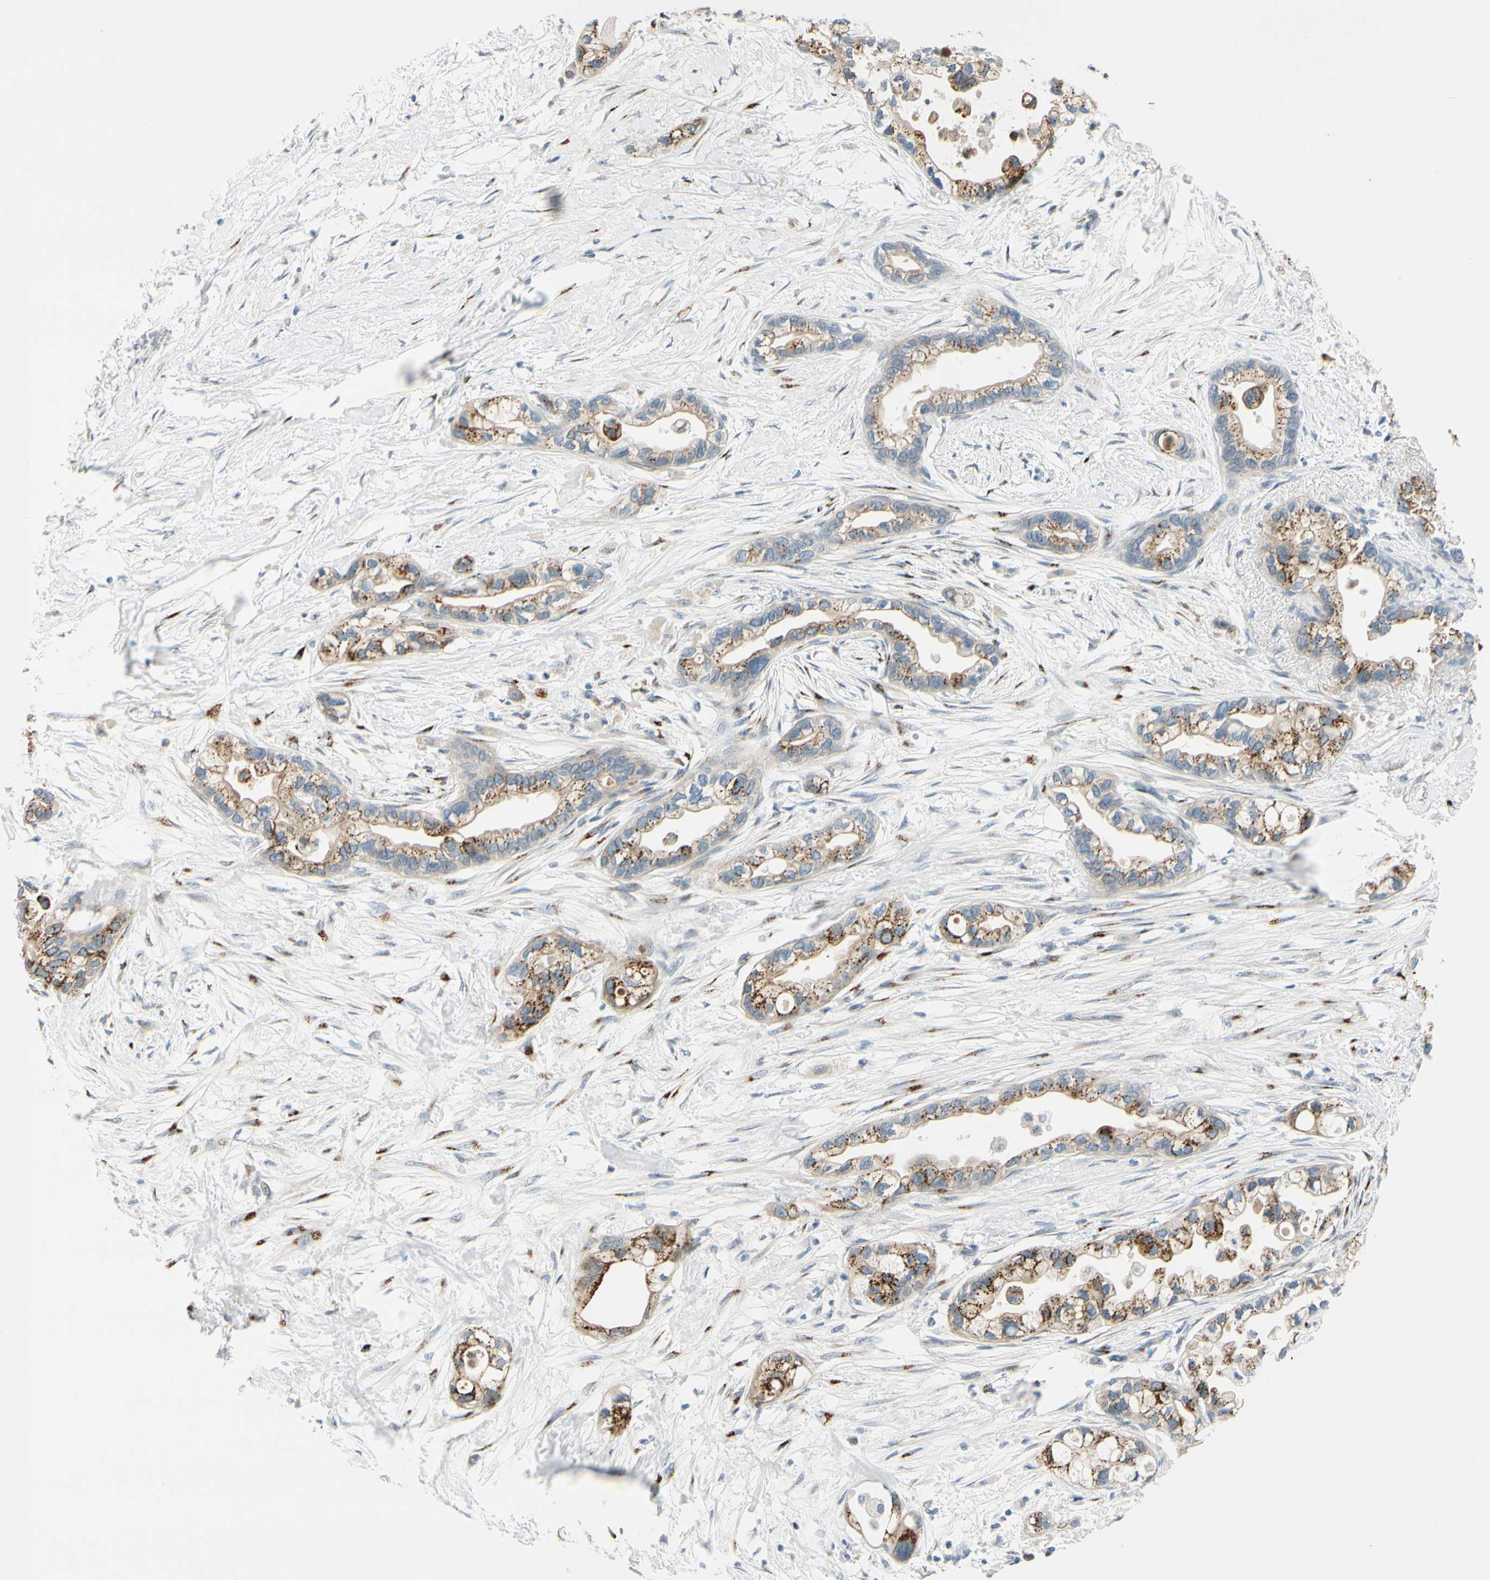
{"staining": {"intensity": "strong", "quantity": ">75%", "location": "cytoplasmic/membranous"}, "tissue": "pancreatic cancer", "cell_type": "Tumor cells", "image_type": "cancer", "snomed": [{"axis": "morphology", "description": "Adenocarcinoma, NOS"}, {"axis": "topography", "description": "Pancreas"}], "caption": "Pancreatic cancer (adenocarcinoma) was stained to show a protein in brown. There is high levels of strong cytoplasmic/membranous staining in about >75% of tumor cells. (DAB (3,3'-diaminobenzidine) IHC with brightfield microscopy, high magnification).", "gene": "GALNT5", "patient": {"sex": "female", "age": 77}}